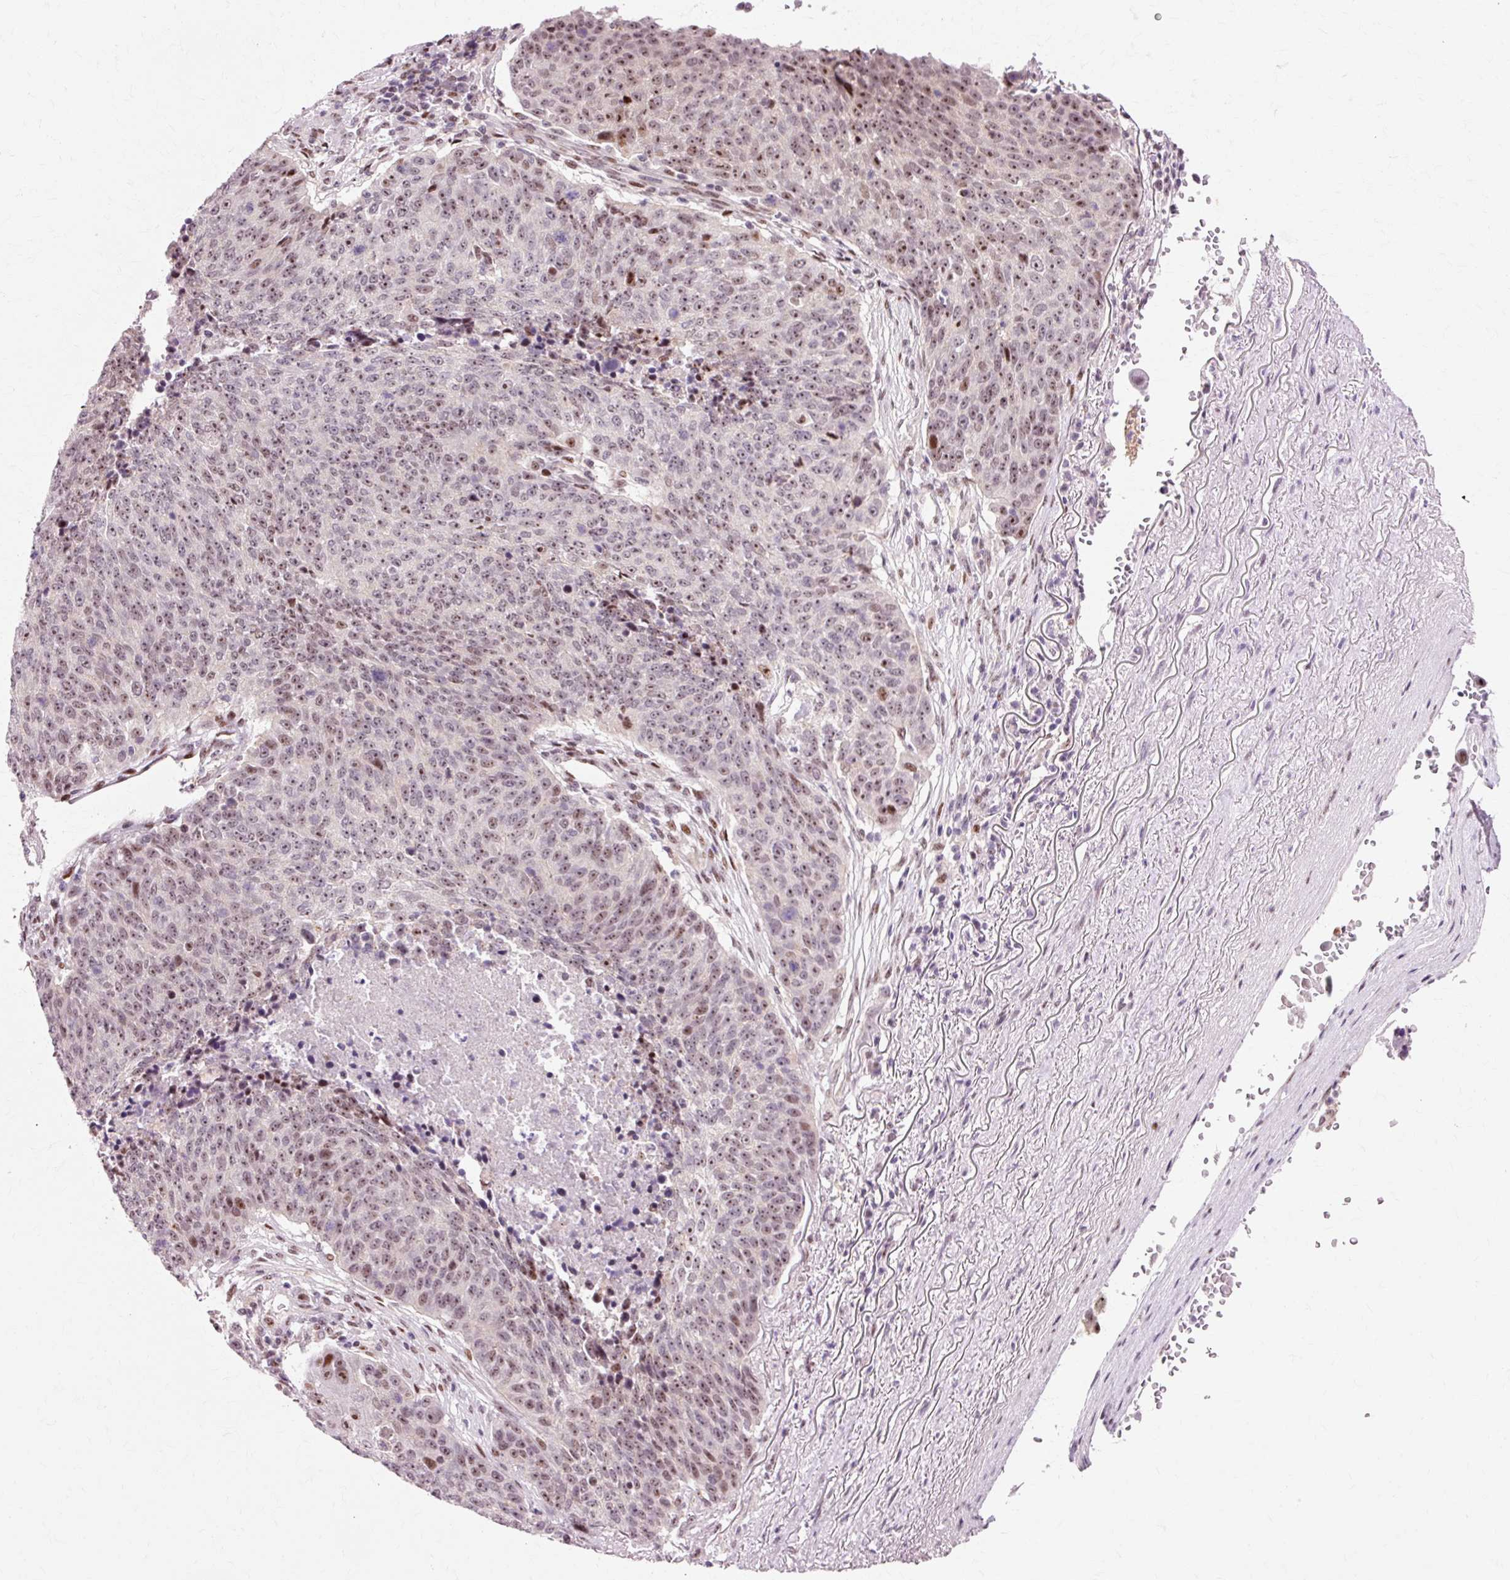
{"staining": {"intensity": "moderate", "quantity": ">75%", "location": "nuclear"}, "tissue": "lung cancer", "cell_type": "Tumor cells", "image_type": "cancer", "snomed": [{"axis": "morphology", "description": "Normal tissue, NOS"}, {"axis": "morphology", "description": "Squamous cell carcinoma, NOS"}, {"axis": "topography", "description": "Lymph node"}, {"axis": "topography", "description": "Lung"}], "caption": "The histopathology image demonstrates immunohistochemical staining of lung cancer. There is moderate nuclear expression is seen in about >75% of tumor cells. The protein of interest is stained brown, and the nuclei are stained in blue (DAB (3,3'-diaminobenzidine) IHC with brightfield microscopy, high magnification).", "gene": "MACROD2", "patient": {"sex": "male", "age": 66}}